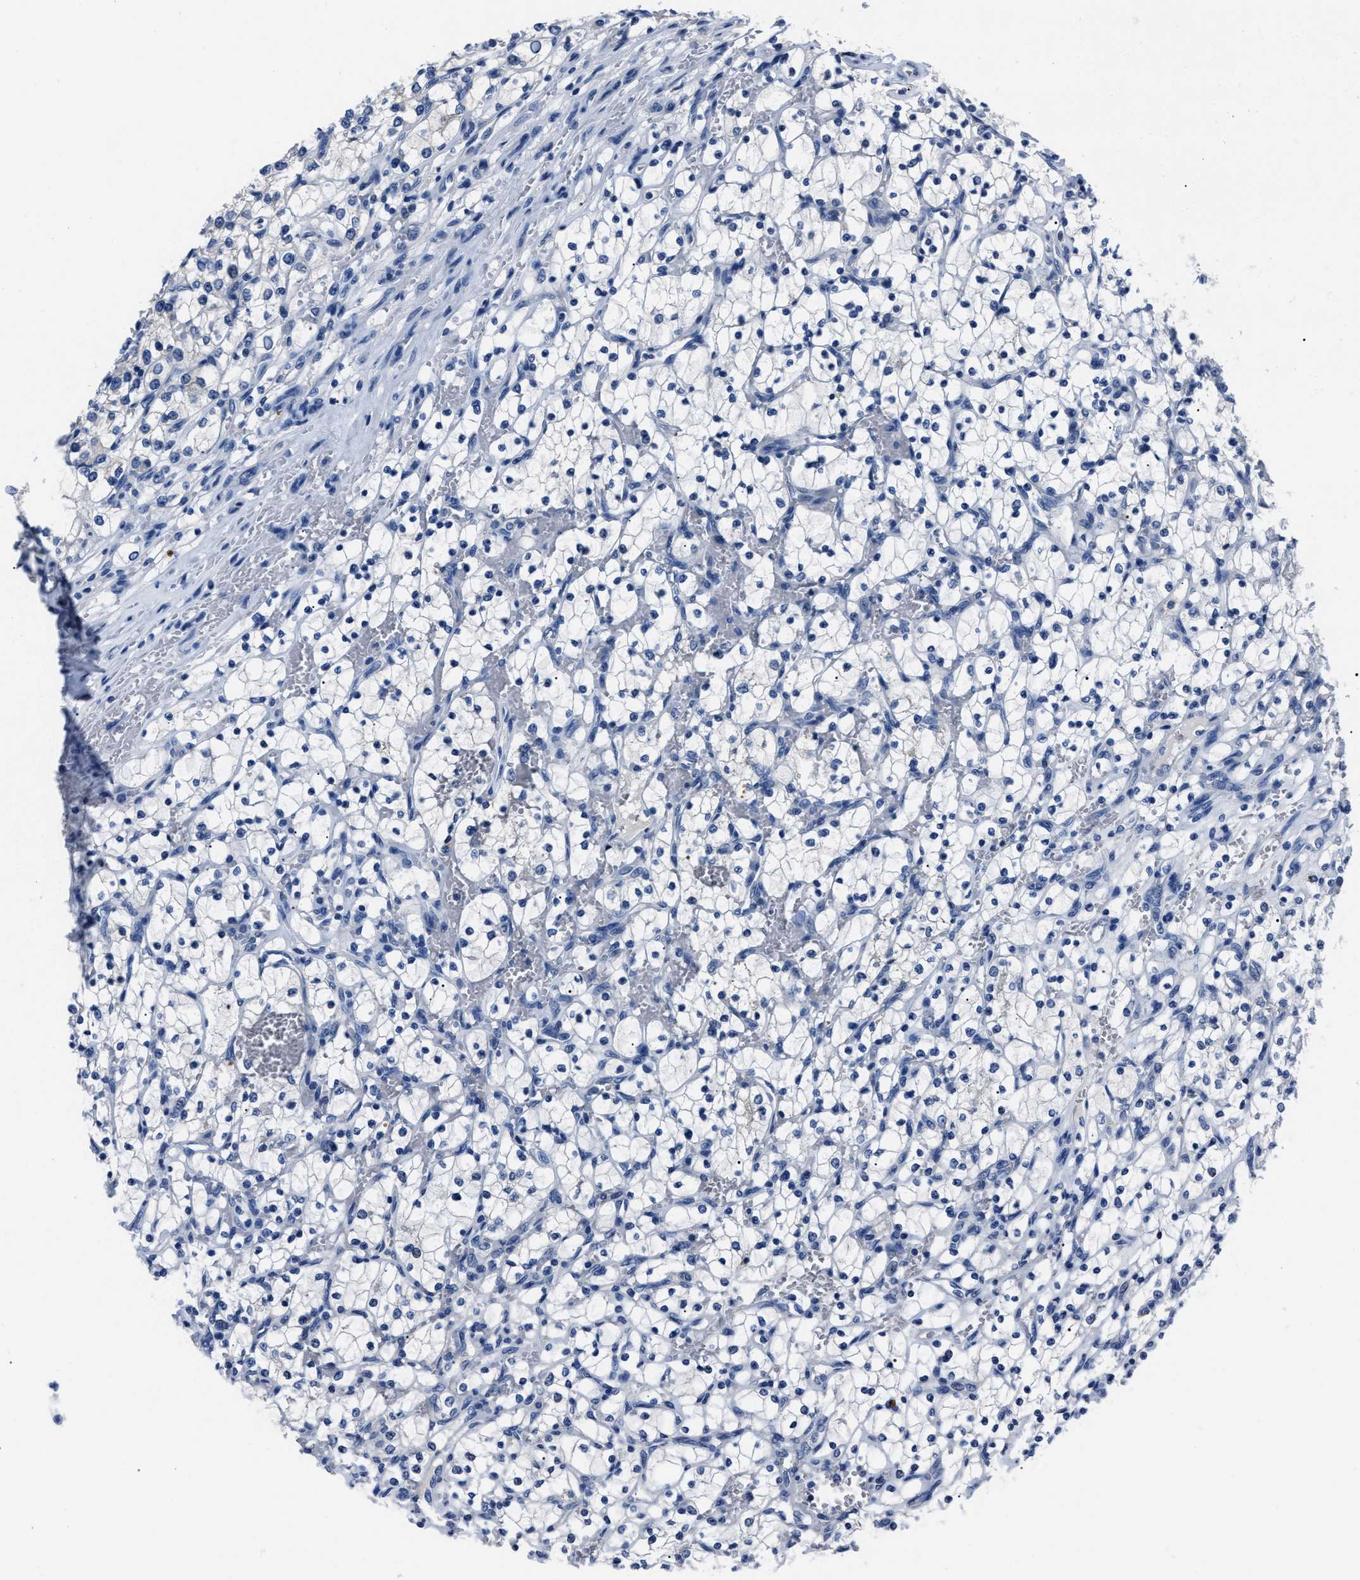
{"staining": {"intensity": "negative", "quantity": "none", "location": "none"}, "tissue": "renal cancer", "cell_type": "Tumor cells", "image_type": "cancer", "snomed": [{"axis": "morphology", "description": "Adenocarcinoma, NOS"}, {"axis": "topography", "description": "Kidney"}], "caption": "Renal adenocarcinoma stained for a protein using immunohistochemistry (IHC) shows no expression tumor cells.", "gene": "LRWD1", "patient": {"sex": "female", "age": 69}}